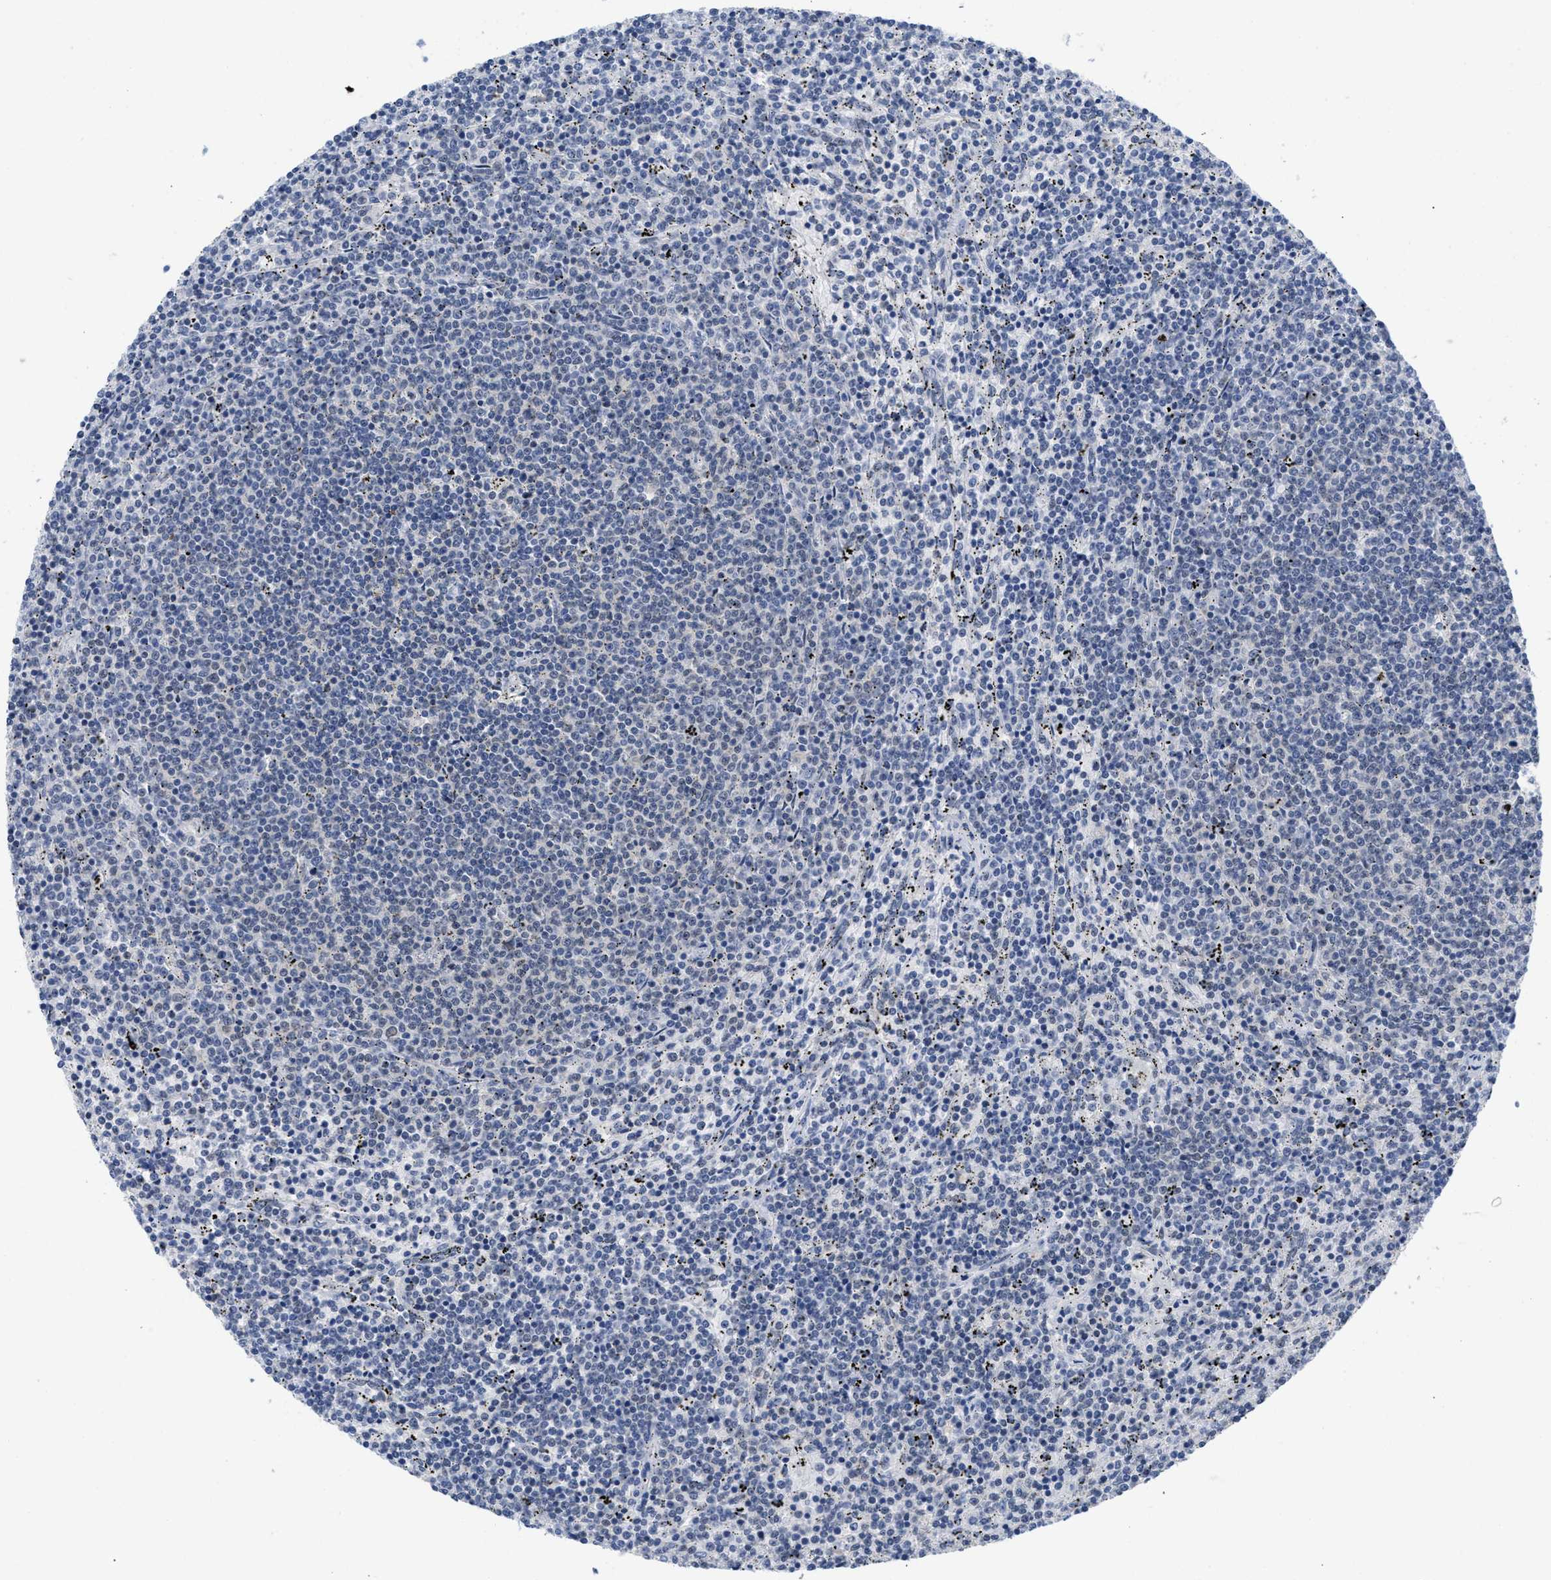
{"staining": {"intensity": "negative", "quantity": "none", "location": "none"}, "tissue": "lymphoma", "cell_type": "Tumor cells", "image_type": "cancer", "snomed": [{"axis": "morphology", "description": "Malignant lymphoma, non-Hodgkin's type, Low grade"}, {"axis": "topography", "description": "Spleen"}], "caption": "Lymphoma was stained to show a protein in brown. There is no significant positivity in tumor cells.", "gene": "GGNBP2", "patient": {"sex": "female", "age": 50}}